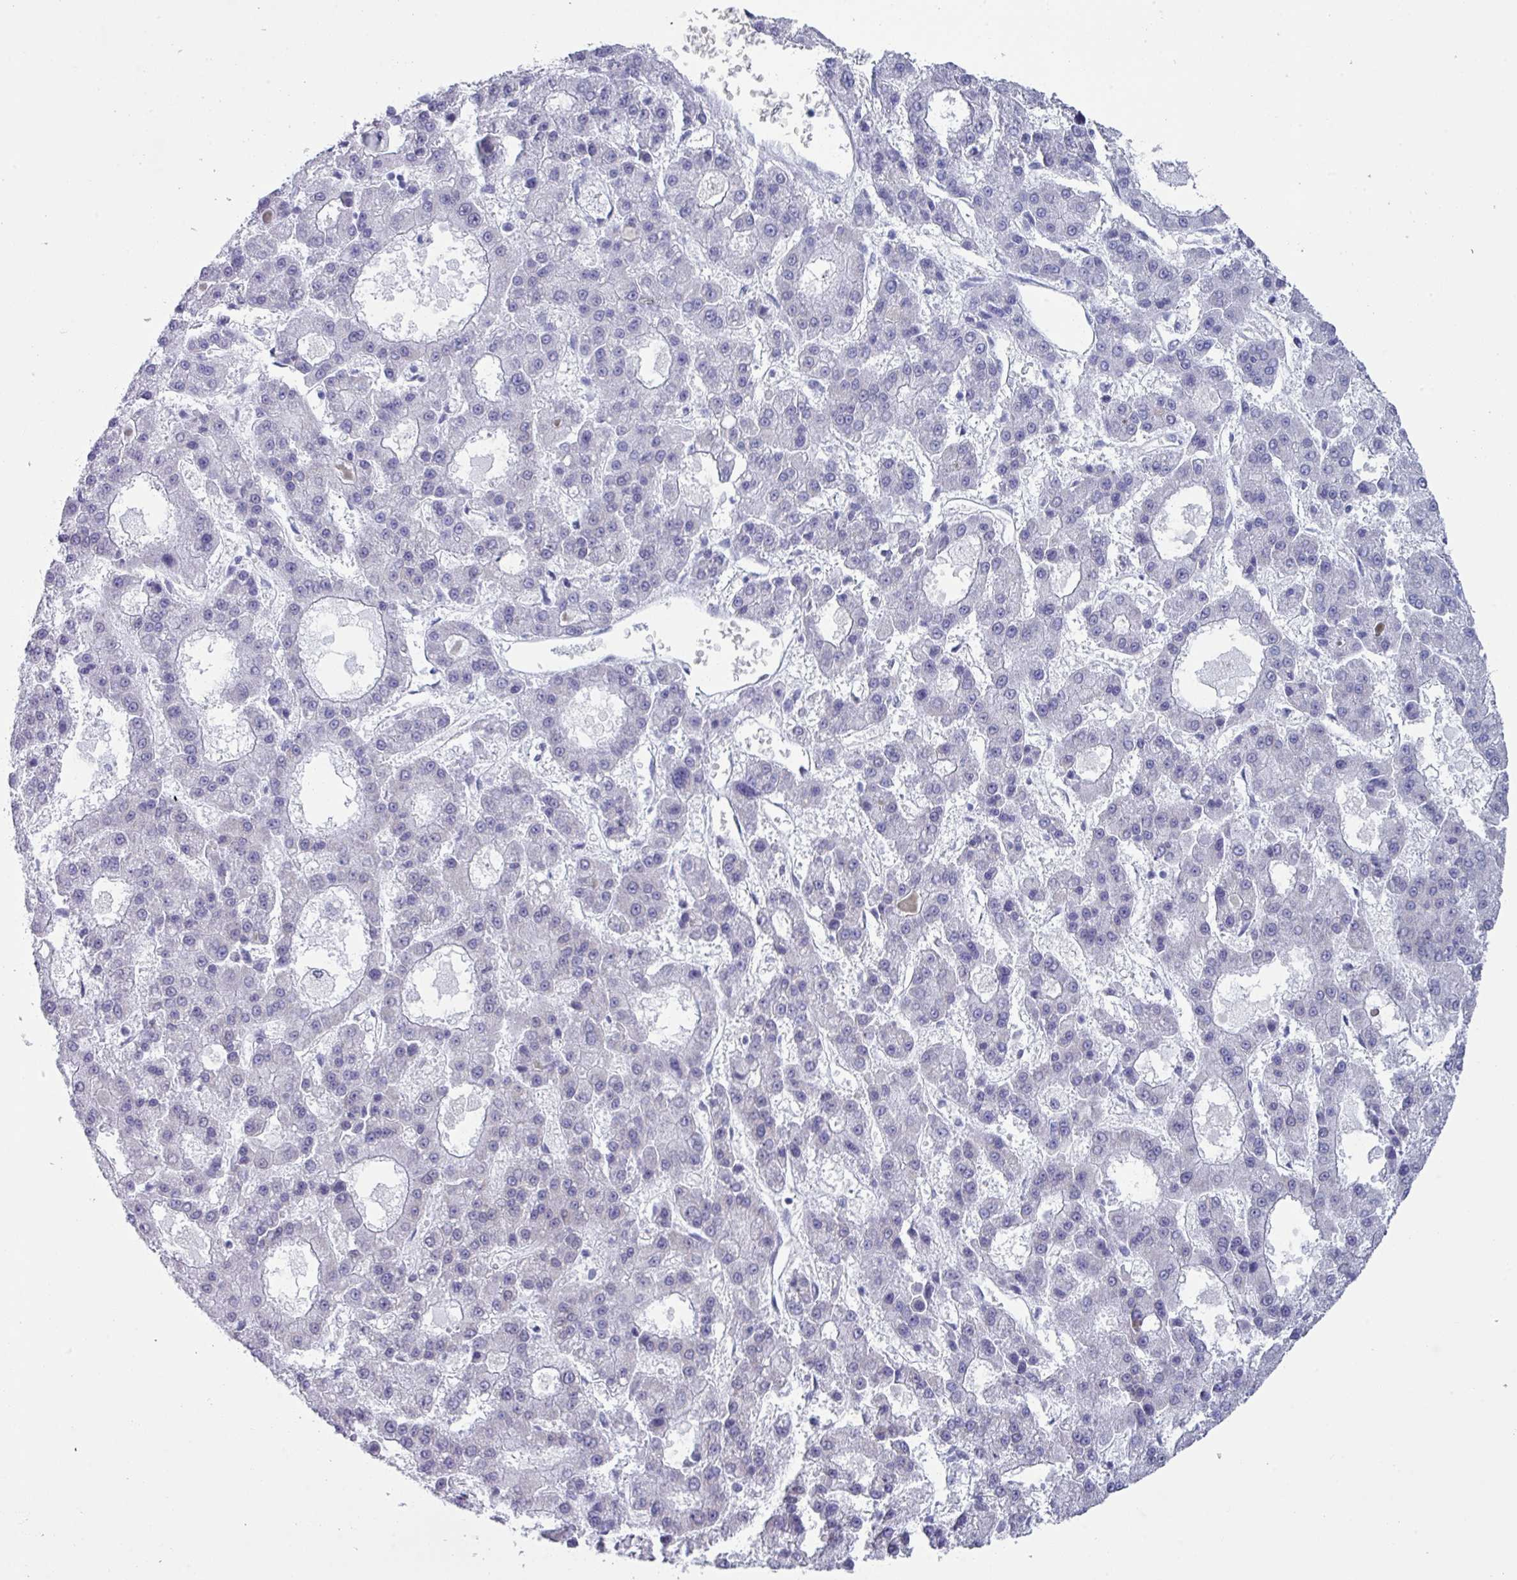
{"staining": {"intensity": "negative", "quantity": "none", "location": "none"}, "tissue": "liver cancer", "cell_type": "Tumor cells", "image_type": "cancer", "snomed": [{"axis": "morphology", "description": "Carcinoma, Hepatocellular, NOS"}, {"axis": "topography", "description": "Liver"}], "caption": "Immunohistochemistry of liver cancer (hepatocellular carcinoma) exhibits no staining in tumor cells.", "gene": "PUF60", "patient": {"sex": "male", "age": 70}}